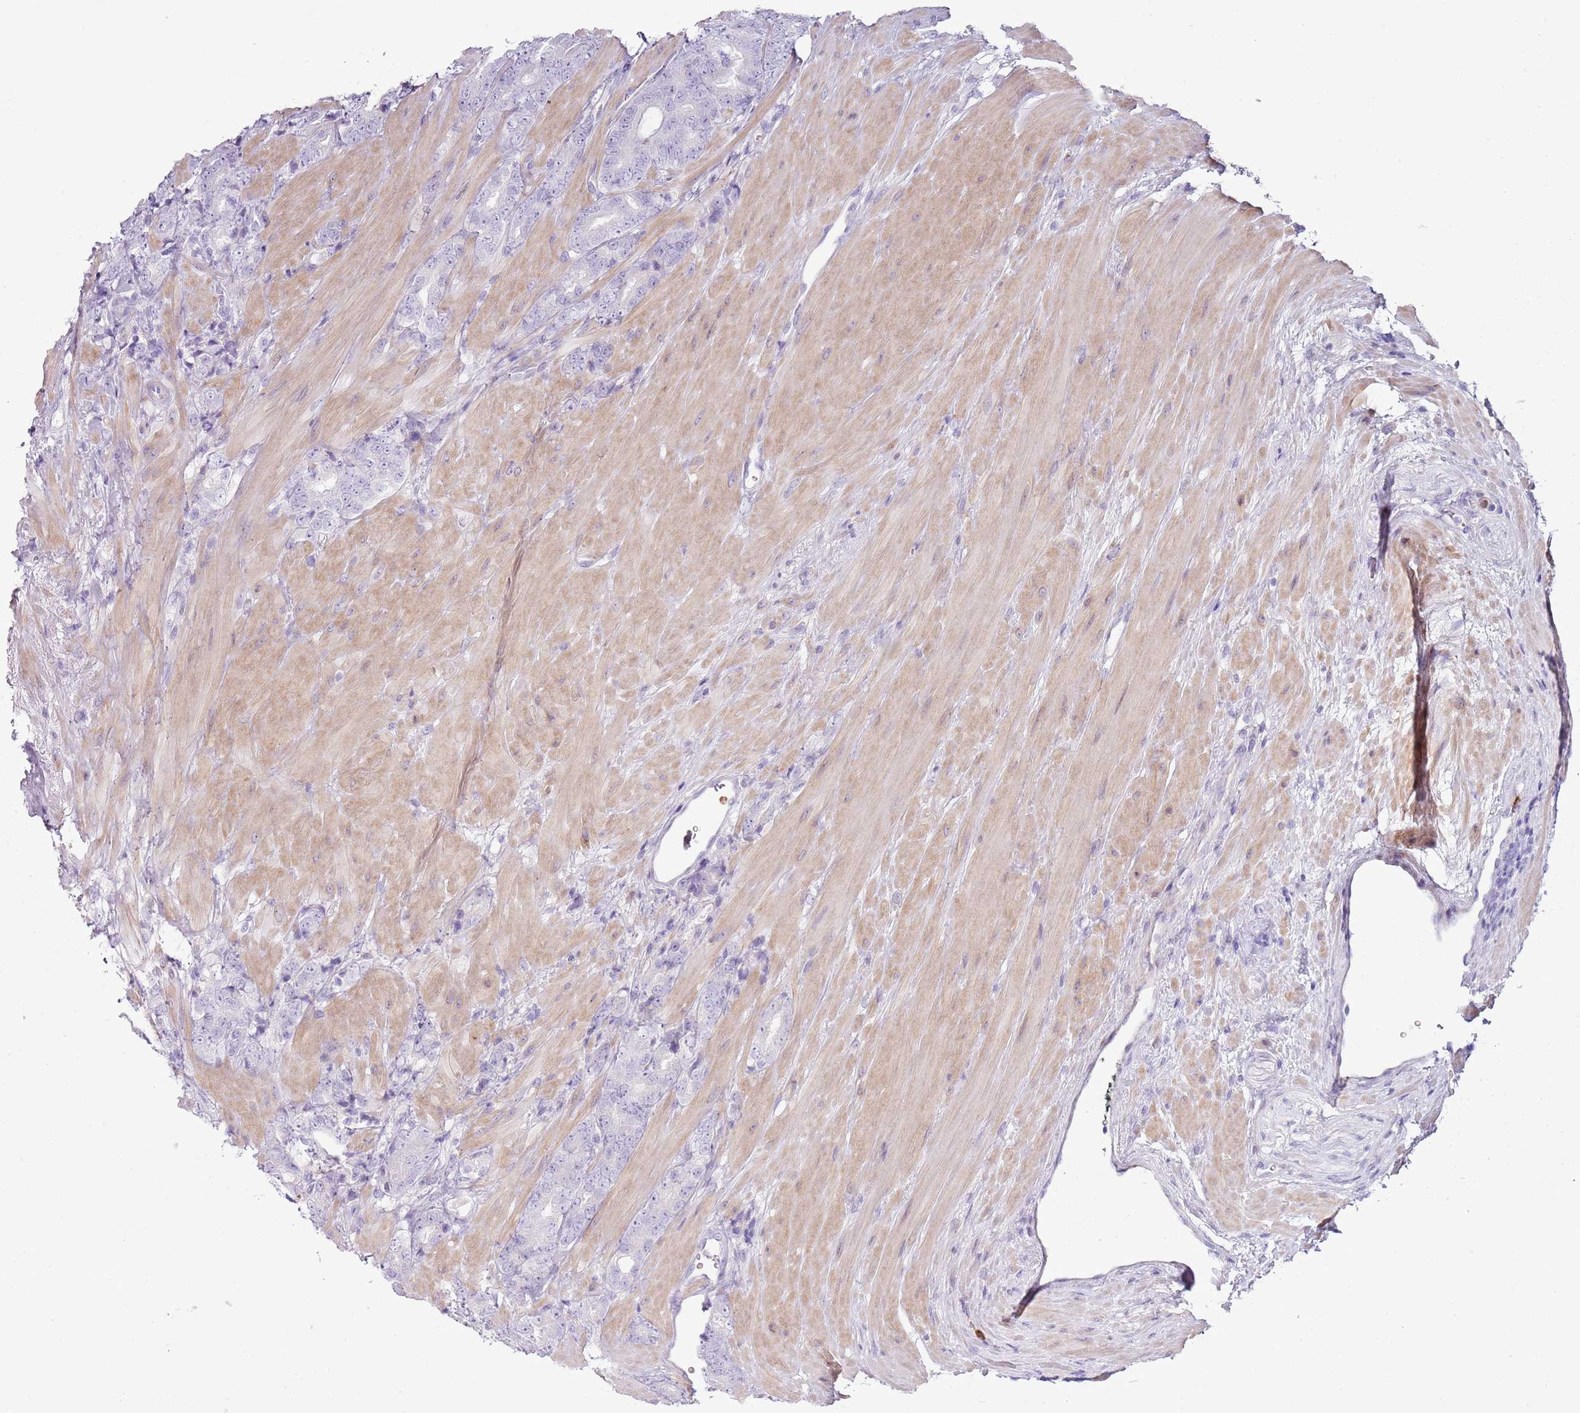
{"staining": {"intensity": "negative", "quantity": "none", "location": "none"}, "tissue": "prostate cancer", "cell_type": "Tumor cells", "image_type": "cancer", "snomed": [{"axis": "morphology", "description": "Adenocarcinoma, High grade"}, {"axis": "topography", "description": "Prostate"}], "caption": "Immunohistochemical staining of adenocarcinoma (high-grade) (prostate) shows no significant positivity in tumor cells.", "gene": "CD177", "patient": {"sex": "male", "age": 62}}